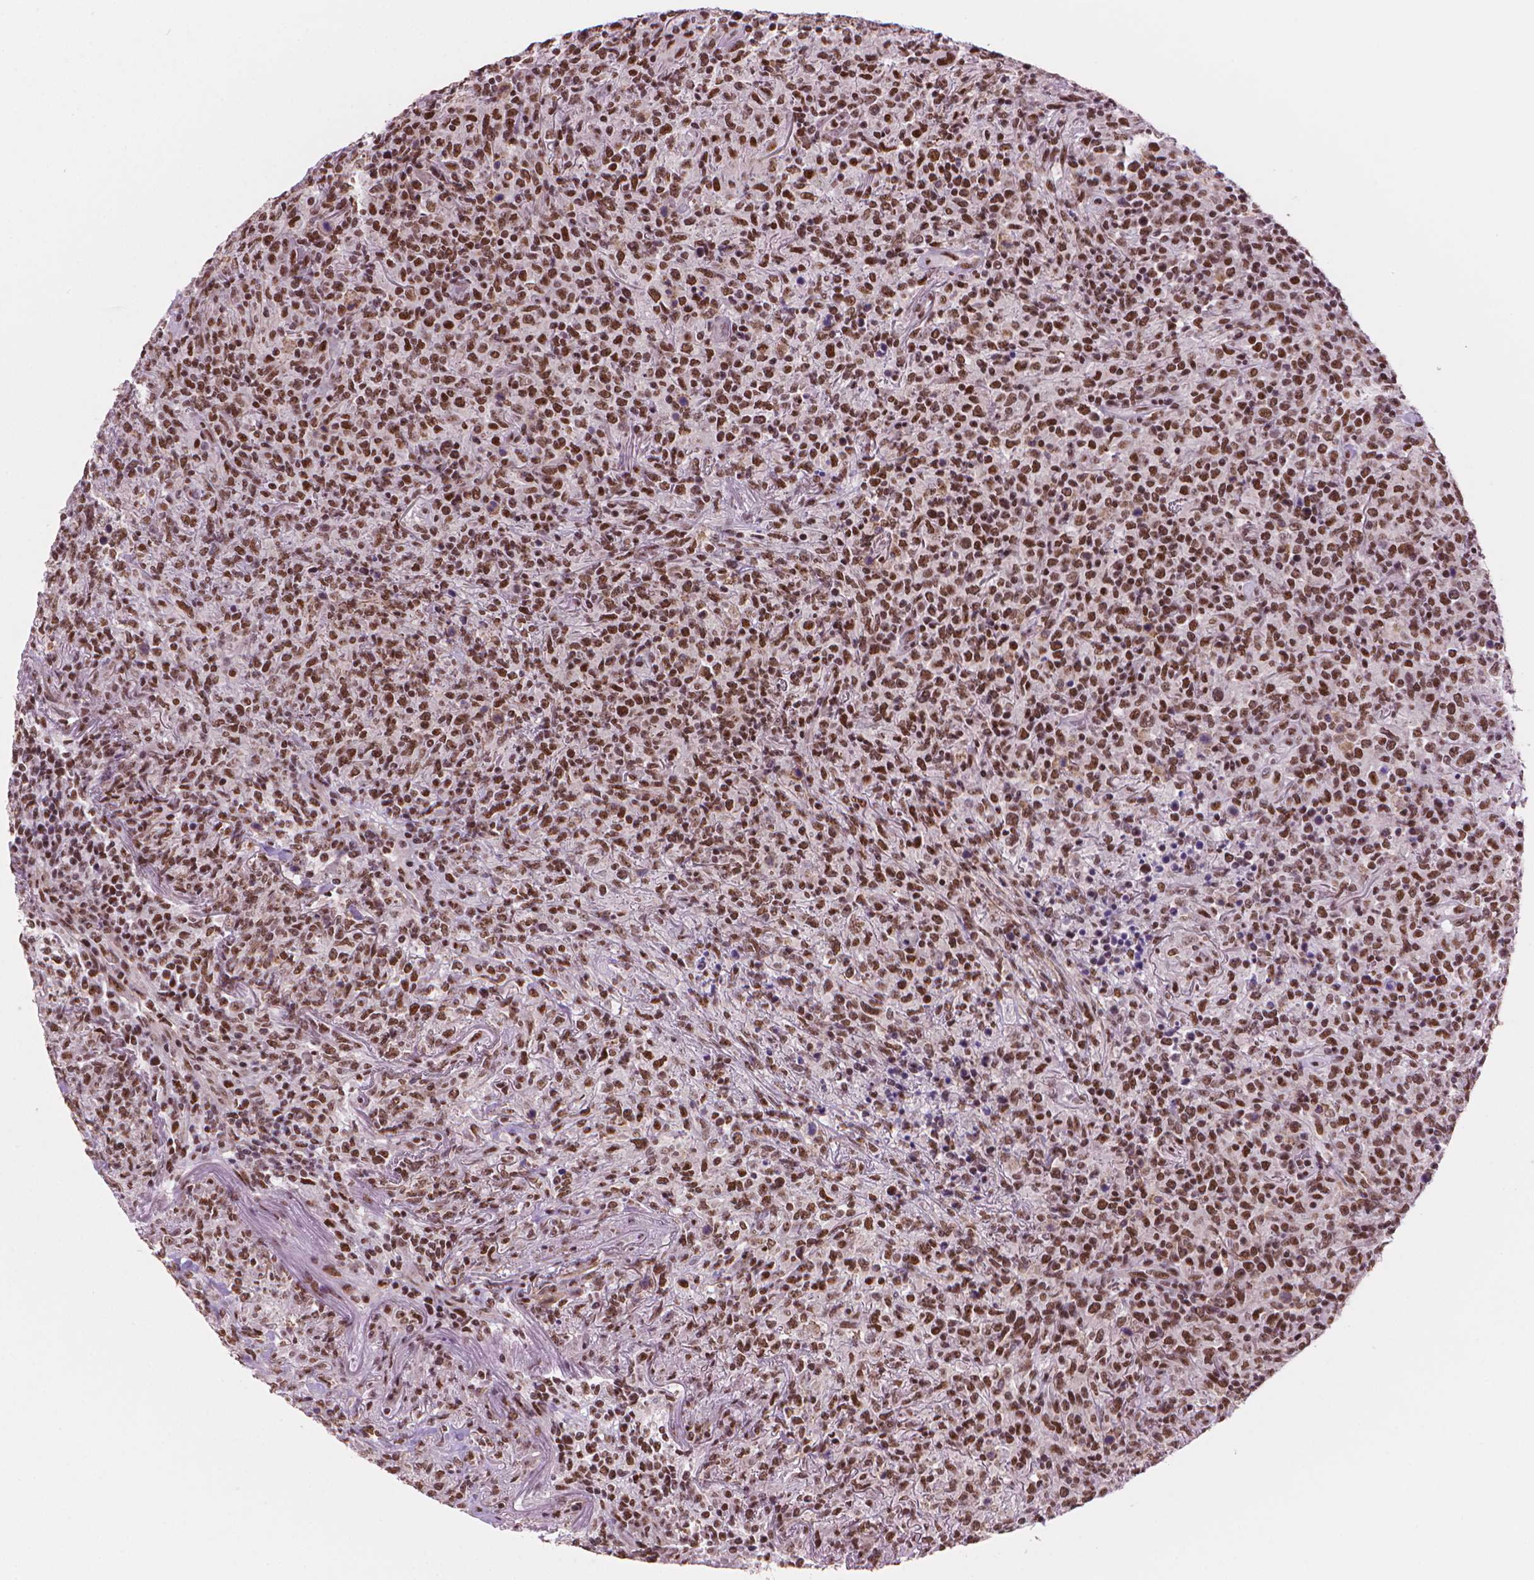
{"staining": {"intensity": "moderate", "quantity": ">75%", "location": "nuclear"}, "tissue": "lymphoma", "cell_type": "Tumor cells", "image_type": "cancer", "snomed": [{"axis": "morphology", "description": "Malignant lymphoma, non-Hodgkin's type, High grade"}, {"axis": "topography", "description": "Lung"}], "caption": "There is medium levels of moderate nuclear staining in tumor cells of malignant lymphoma, non-Hodgkin's type (high-grade), as demonstrated by immunohistochemical staining (brown color).", "gene": "UBN1", "patient": {"sex": "male", "age": 79}}